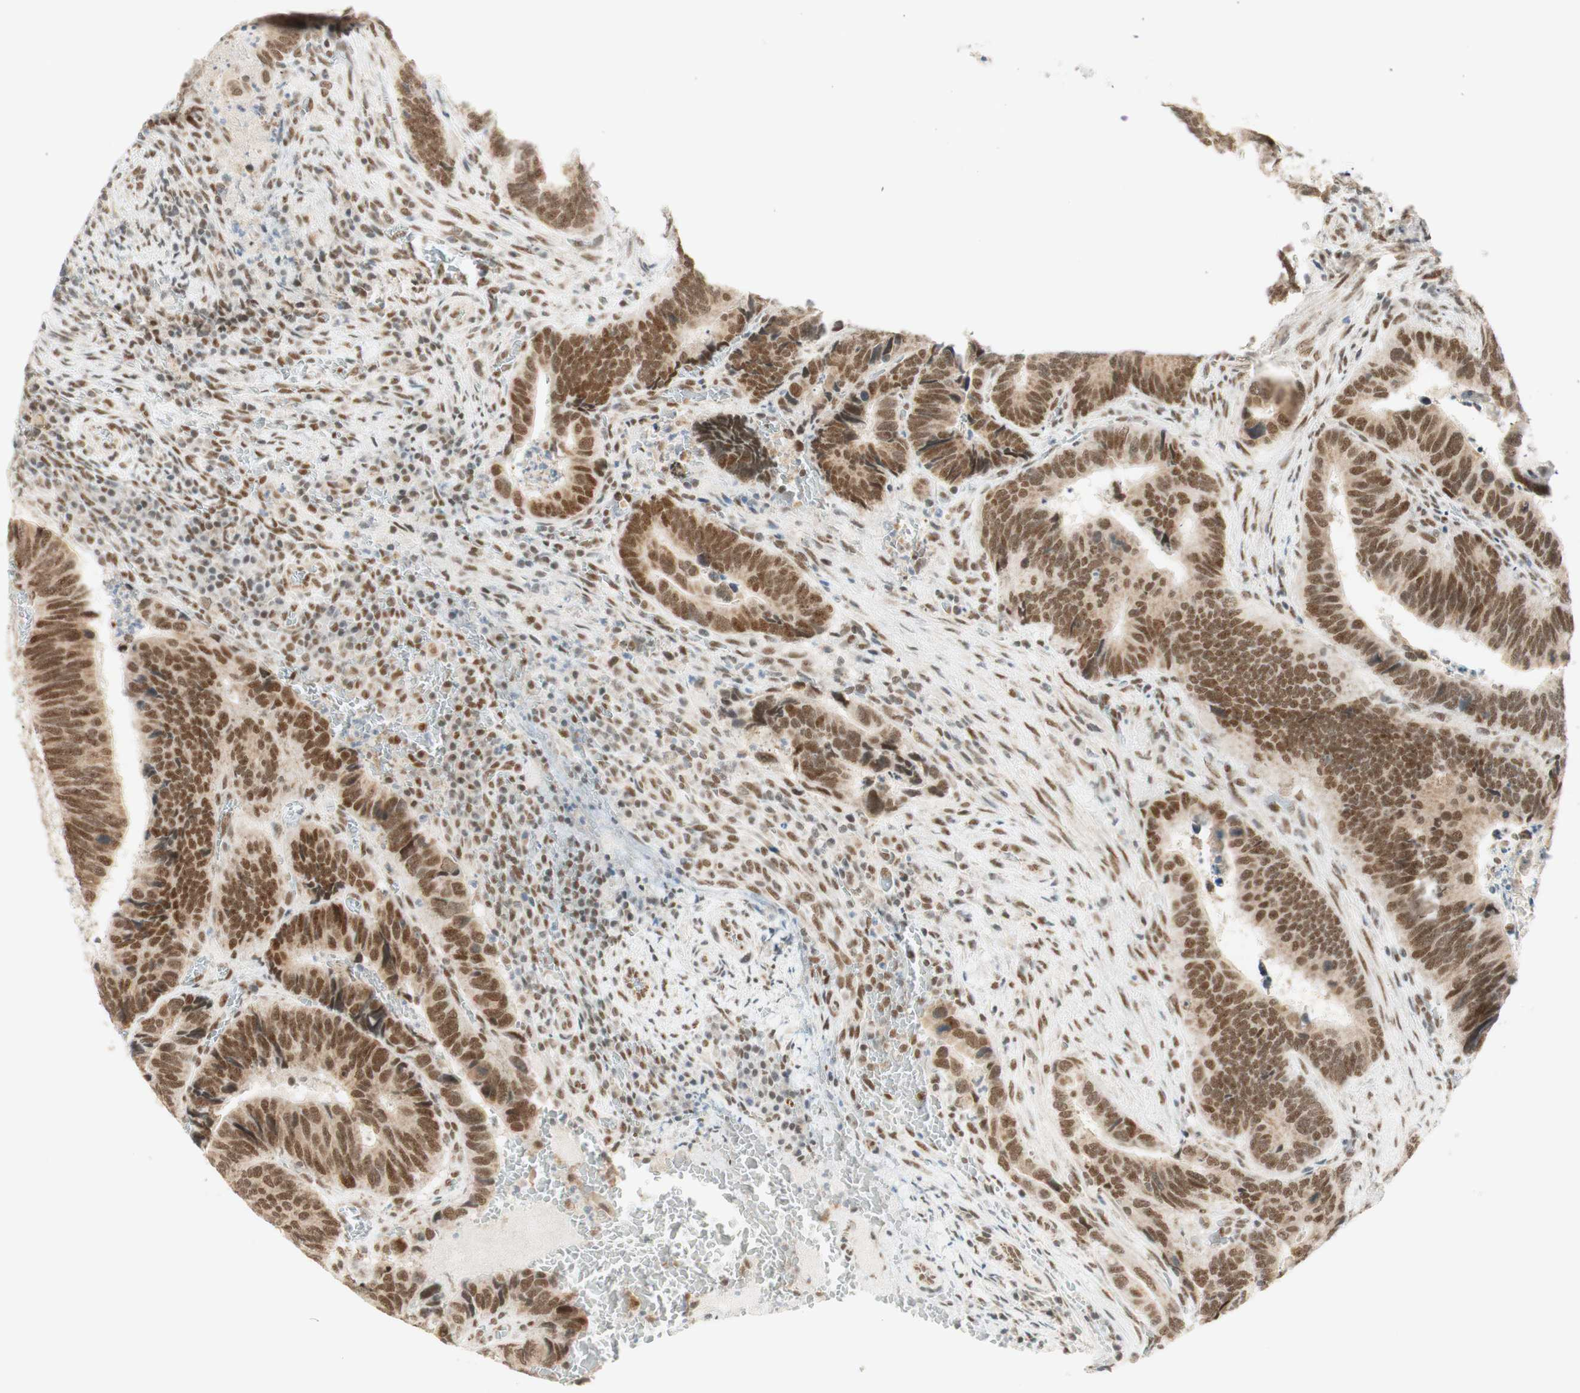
{"staining": {"intensity": "strong", "quantity": ">75%", "location": "nuclear"}, "tissue": "colorectal cancer", "cell_type": "Tumor cells", "image_type": "cancer", "snomed": [{"axis": "morphology", "description": "Adenocarcinoma, NOS"}, {"axis": "topography", "description": "Colon"}], "caption": "Colorectal cancer (adenocarcinoma) was stained to show a protein in brown. There is high levels of strong nuclear expression in about >75% of tumor cells.", "gene": "ZNF782", "patient": {"sex": "male", "age": 72}}